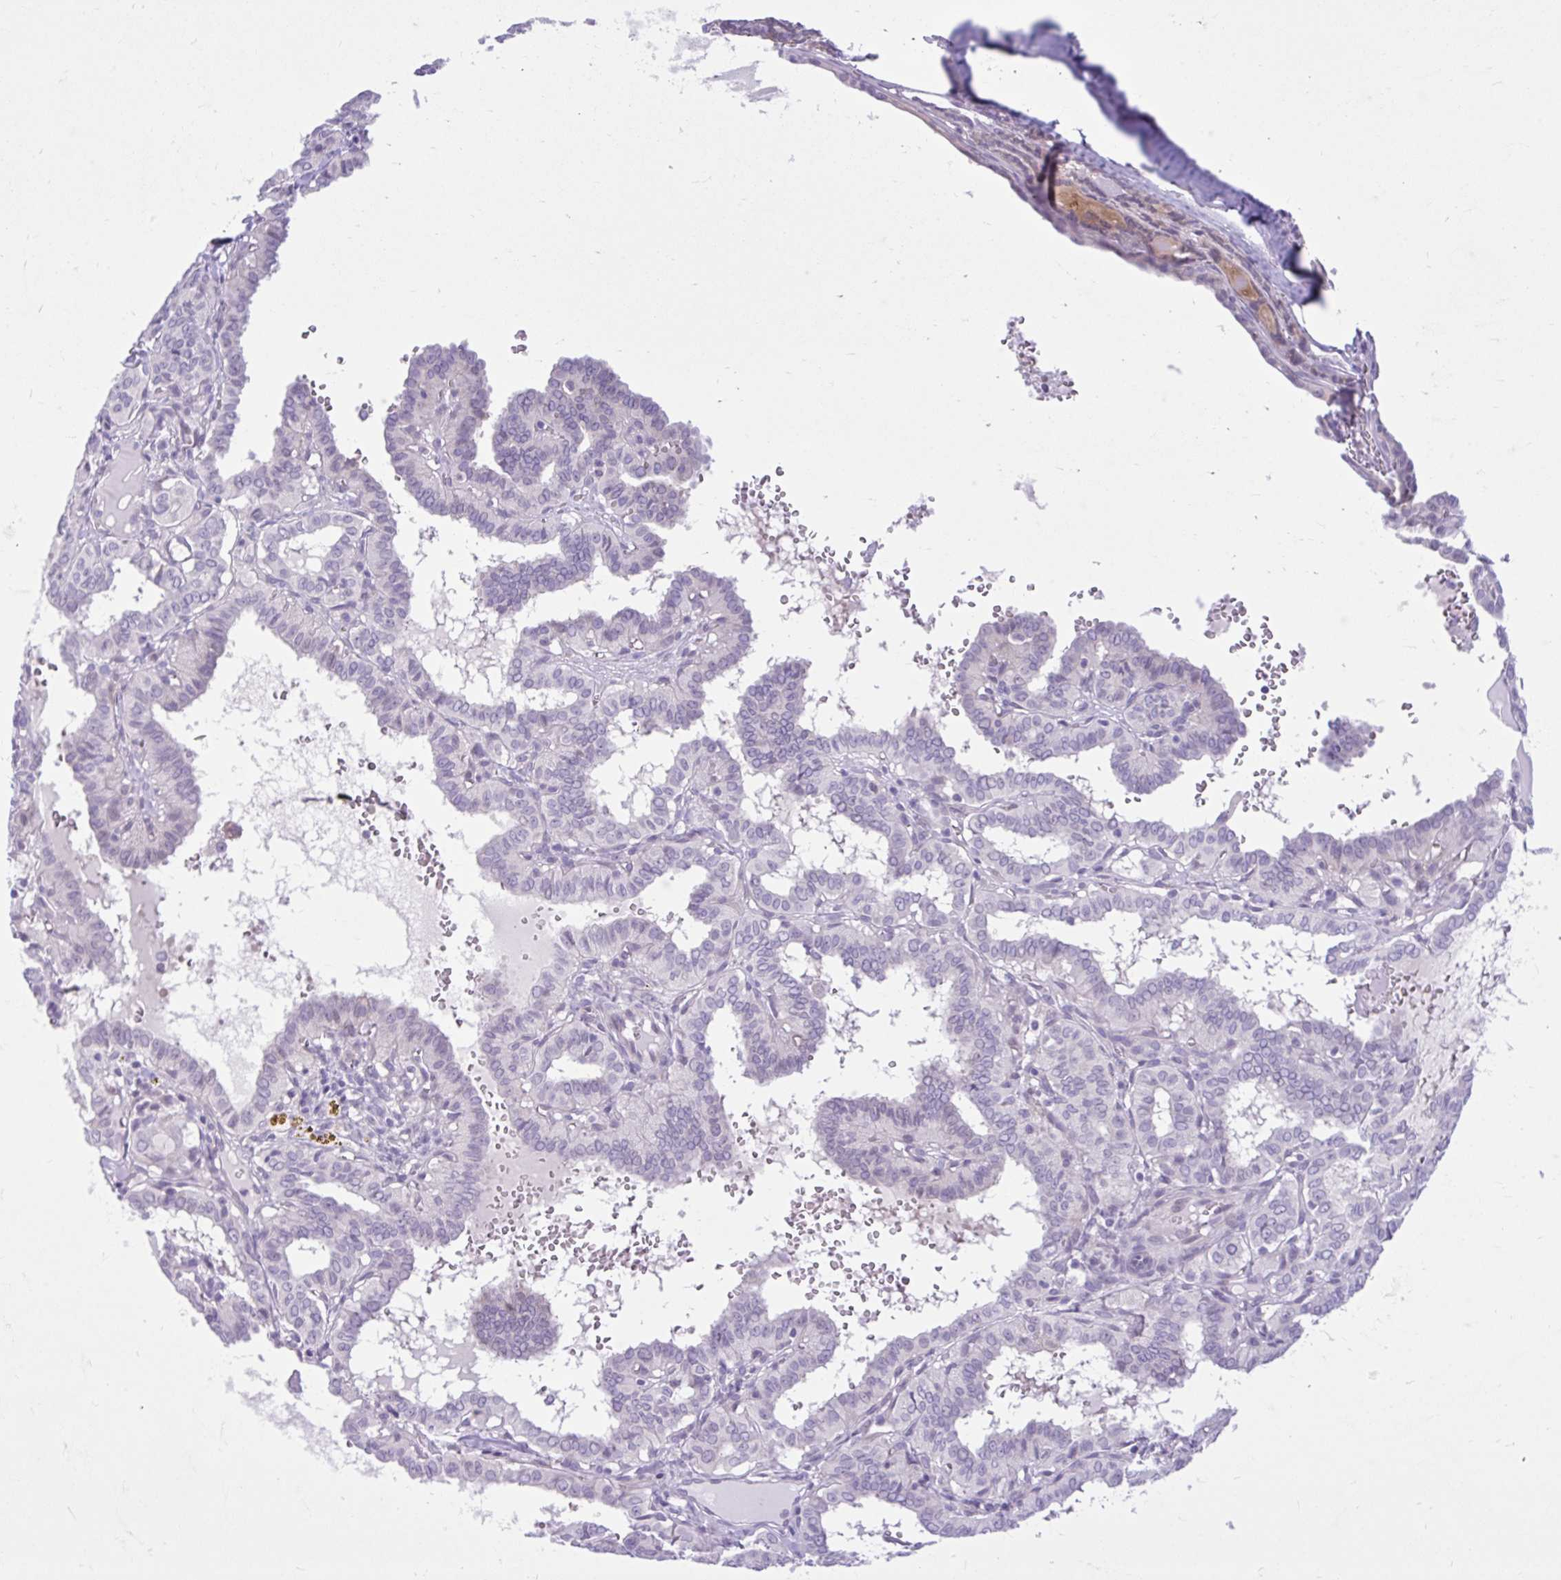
{"staining": {"intensity": "negative", "quantity": "none", "location": "none"}, "tissue": "thyroid cancer", "cell_type": "Tumor cells", "image_type": "cancer", "snomed": [{"axis": "morphology", "description": "Papillary adenocarcinoma, NOS"}, {"axis": "topography", "description": "Thyroid gland"}], "caption": "Tumor cells show no significant protein expression in thyroid cancer (papillary adenocarcinoma).", "gene": "FAM153A", "patient": {"sex": "female", "age": 21}}